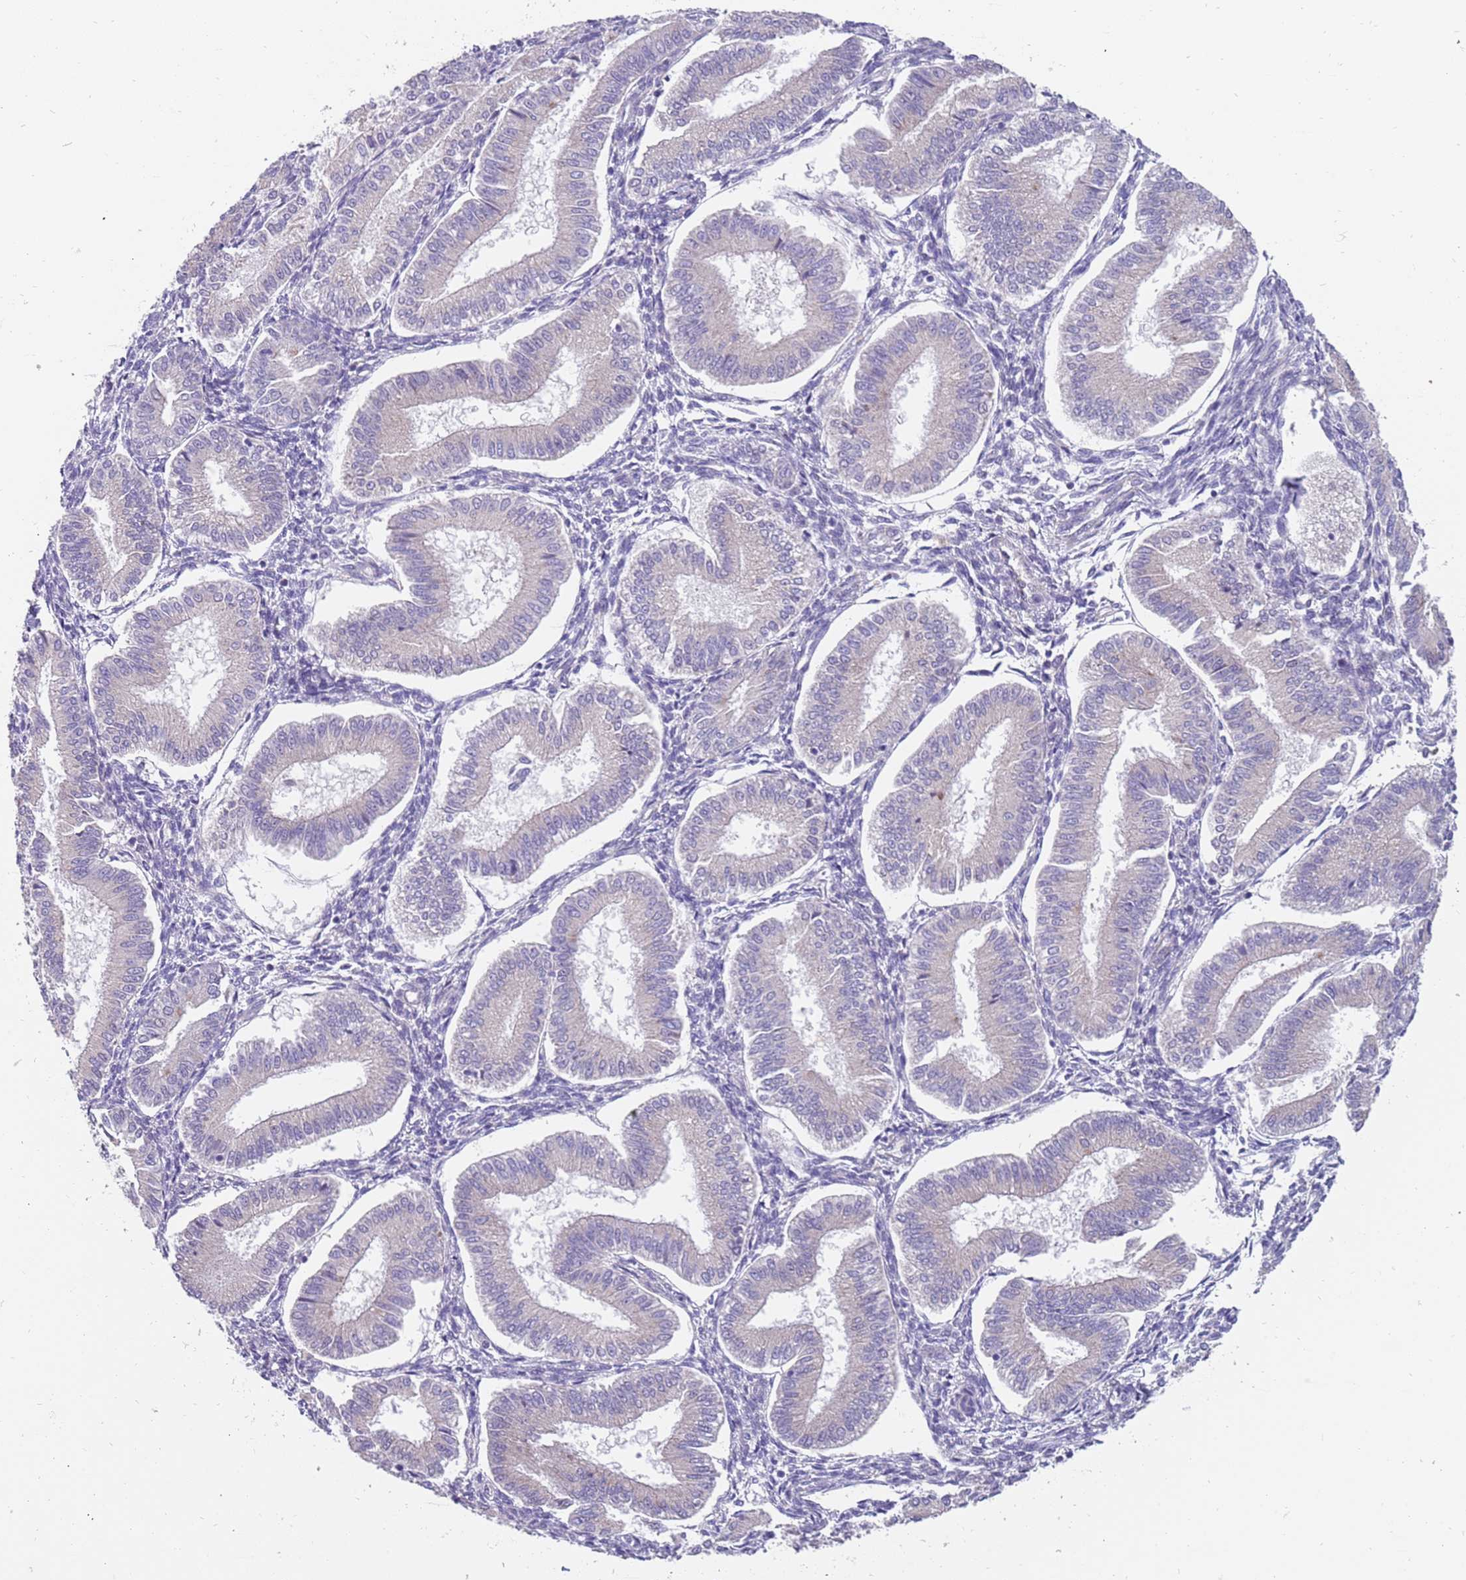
{"staining": {"intensity": "negative", "quantity": "none", "location": "none"}, "tissue": "endometrium", "cell_type": "Cells in endometrial stroma", "image_type": "normal", "snomed": [{"axis": "morphology", "description": "Normal tissue, NOS"}, {"axis": "topography", "description": "Endometrium"}], "caption": "This is a micrograph of immunohistochemistry staining of unremarkable endometrium, which shows no staining in cells in endometrial stroma. The staining was performed using DAB to visualize the protein expression in brown, while the nuclei were stained in blue with hematoxylin (Magnification: 20x).", "gene": "ZNF746", "patient": {"sex": "female", "age": 39}}